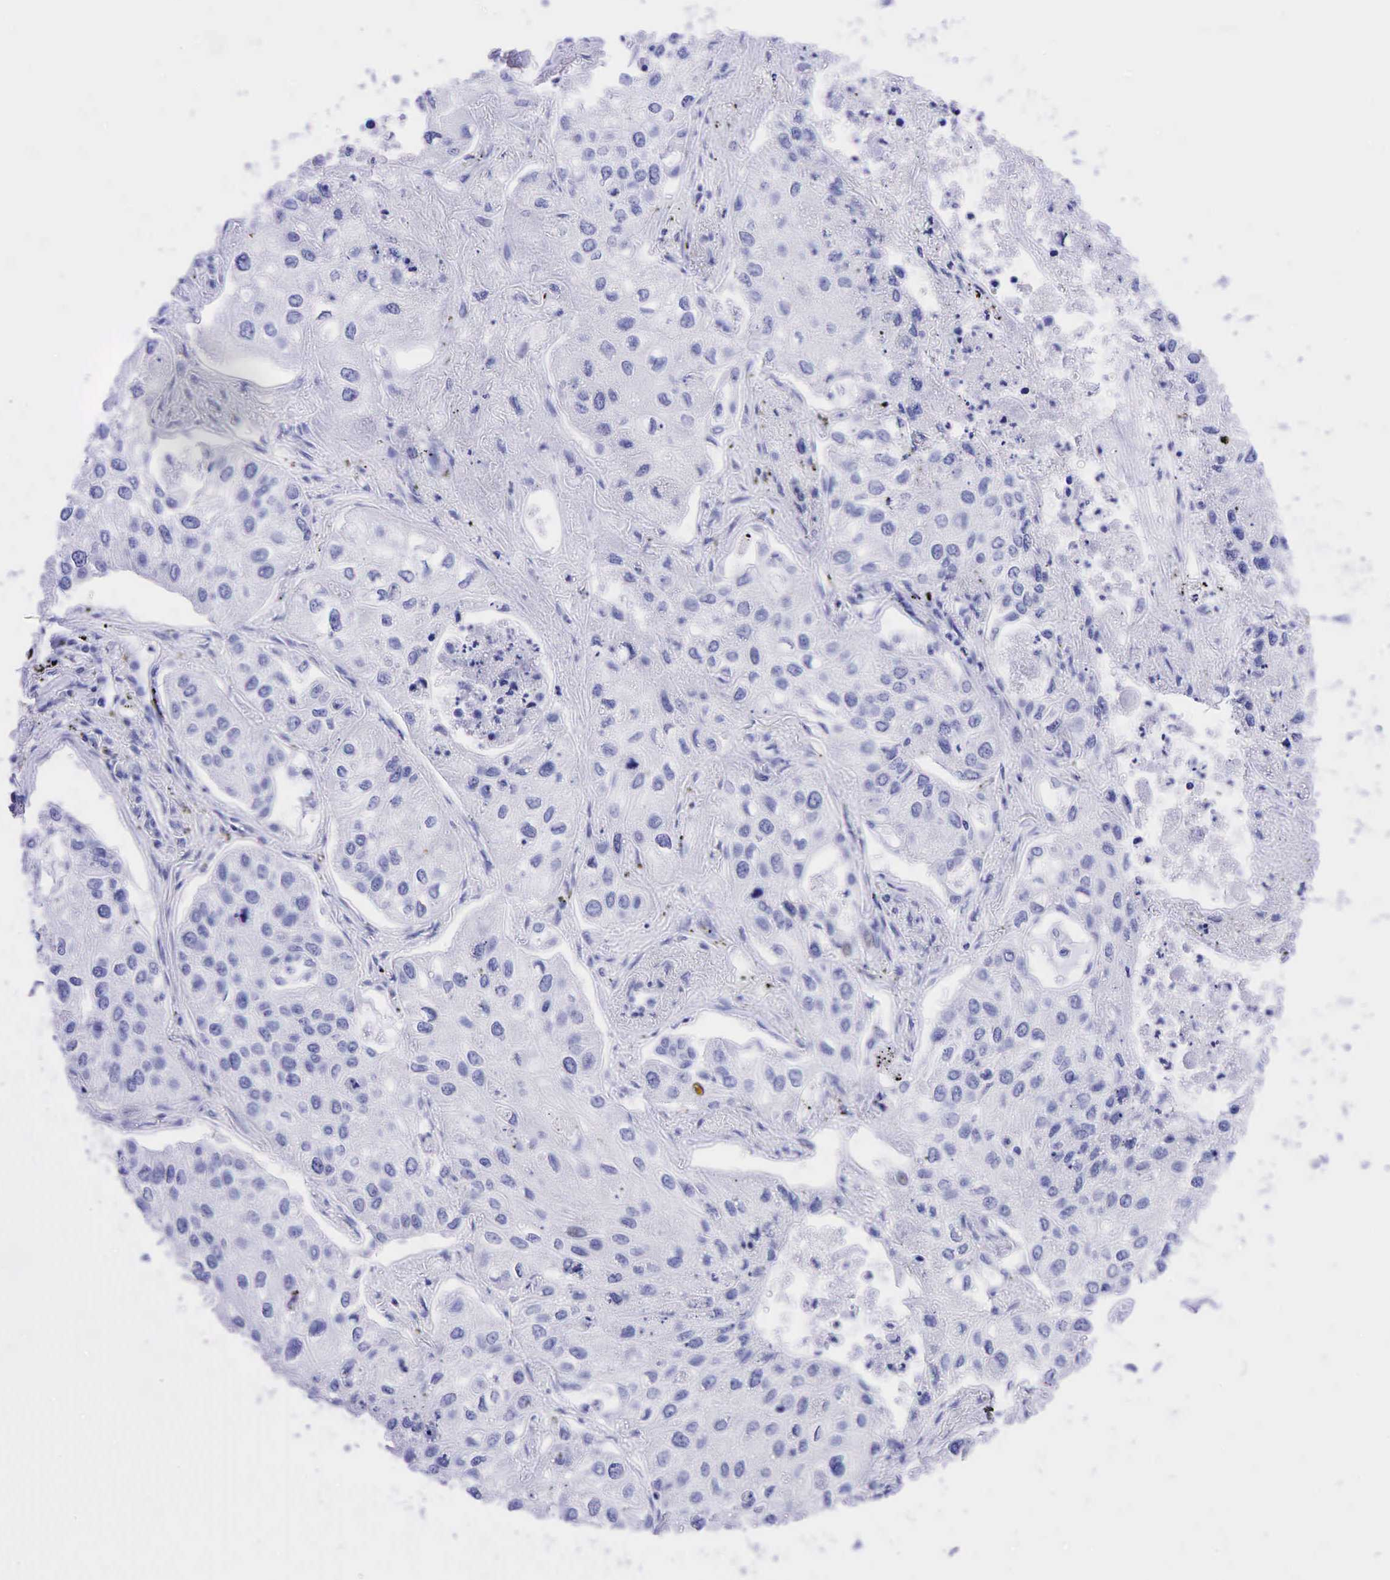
{"staining": {"intensity": "negative", "quantity": "none", "location": "none"}, "tissue": "lung cancer", "cell_type": "Tumor cells", "image_type": "cancer", "snomed": [{"axis": "morphology", "description": "Squamous cell carcinoma, NOS"}, {"axis": "topography", "description": "Lung"}], "caption": "DAB immunohistochemical staining of human lung cancer (squamous cell carcinoma) reveals no significant positivity in tumor cells. (DAB immunohistochemistry (IHC) with hematoxylin counter stain).", "gene": "CHGA", "patient": {"sex": "male", "age": 75}}